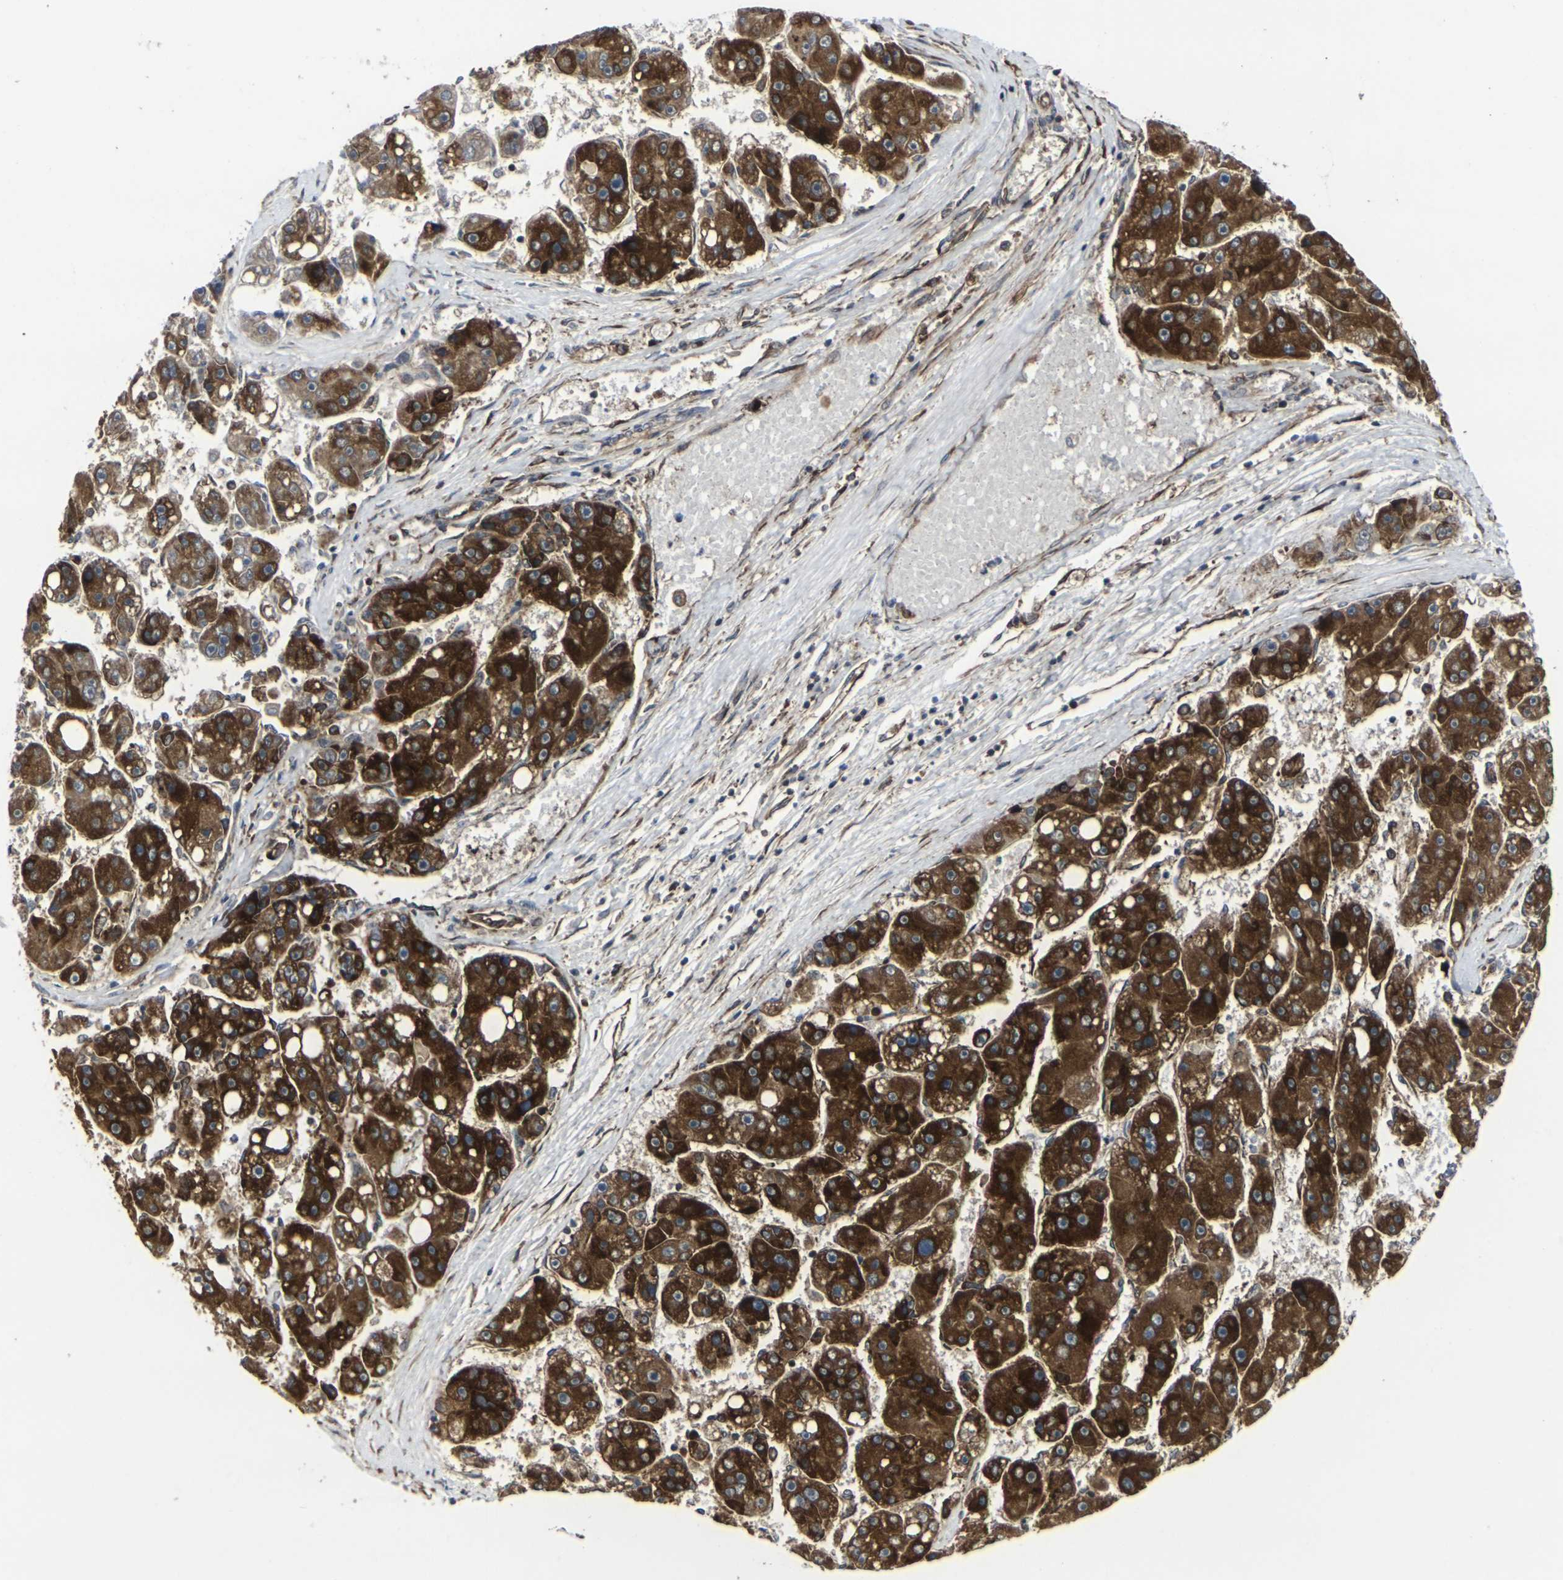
{"staining": {"intensity": "strong", "quantity": ">75%", "location": "cytoplasmic/membranous"}, "tissue": "liver cancer", "cell_type": "Tumor cells", "image_type": "cancer", "snomed": [{"axis": "morphology", "description": "Carcinoma, Hepatocellular, NOS"}, {"axis": "topography", "description": "Liver"}], "caption": "Immunohistochemistry micrograph of human liver cancer stained for a protein (brown), which reveals high levels of strong cytoplasmic/membranous expression in about >75% of tumor cells.", "gene": "MARCHF2", "patient": {"sex": "female", "age": 61}}